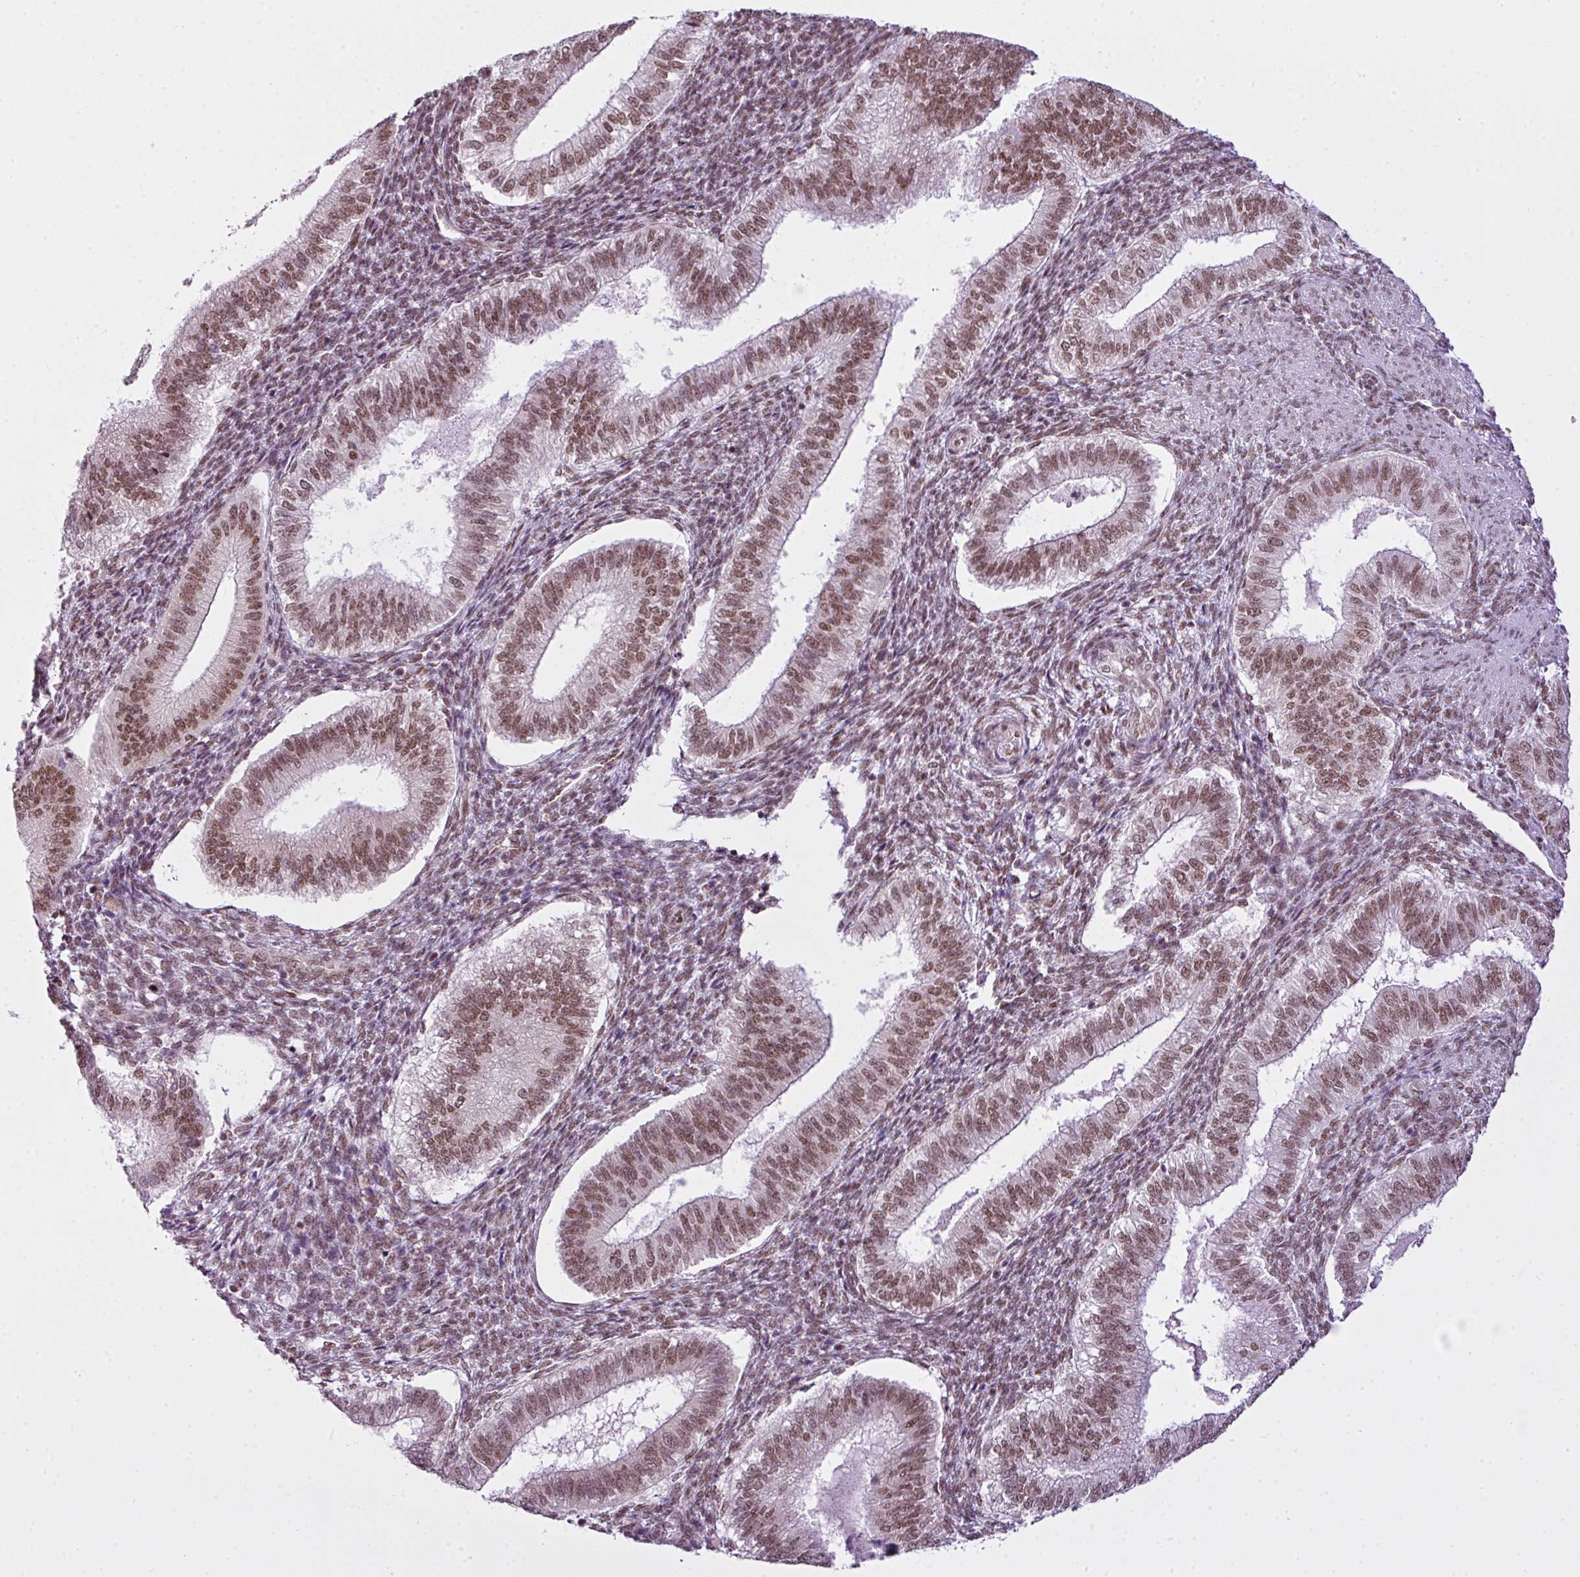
{"staining": {"intensity": "moderate", "quantity": "25%-75%", "location": "nuclear"}, "tissue": "endometrium", "cell_type": "Cells in endometrial stroma", "image_type": "normal", "snomed": [{"axis": "morphology", "description": "Normal tissue, NOS"}, {"axis": "topography", "description": "Endometrium"}], "caption": "Immunohistochemistry (IHC) image of unremarkable endometrium: endometrium stained using immunohistochemistry (IHC) reveals medium levels of moderate protein expression localized specifically in the nuclear of cells in endometrial stroma, appearing as a nuclear brown color.", "gene": "ARL6IP4", "patient": {"sex": "female", "age": 25}}